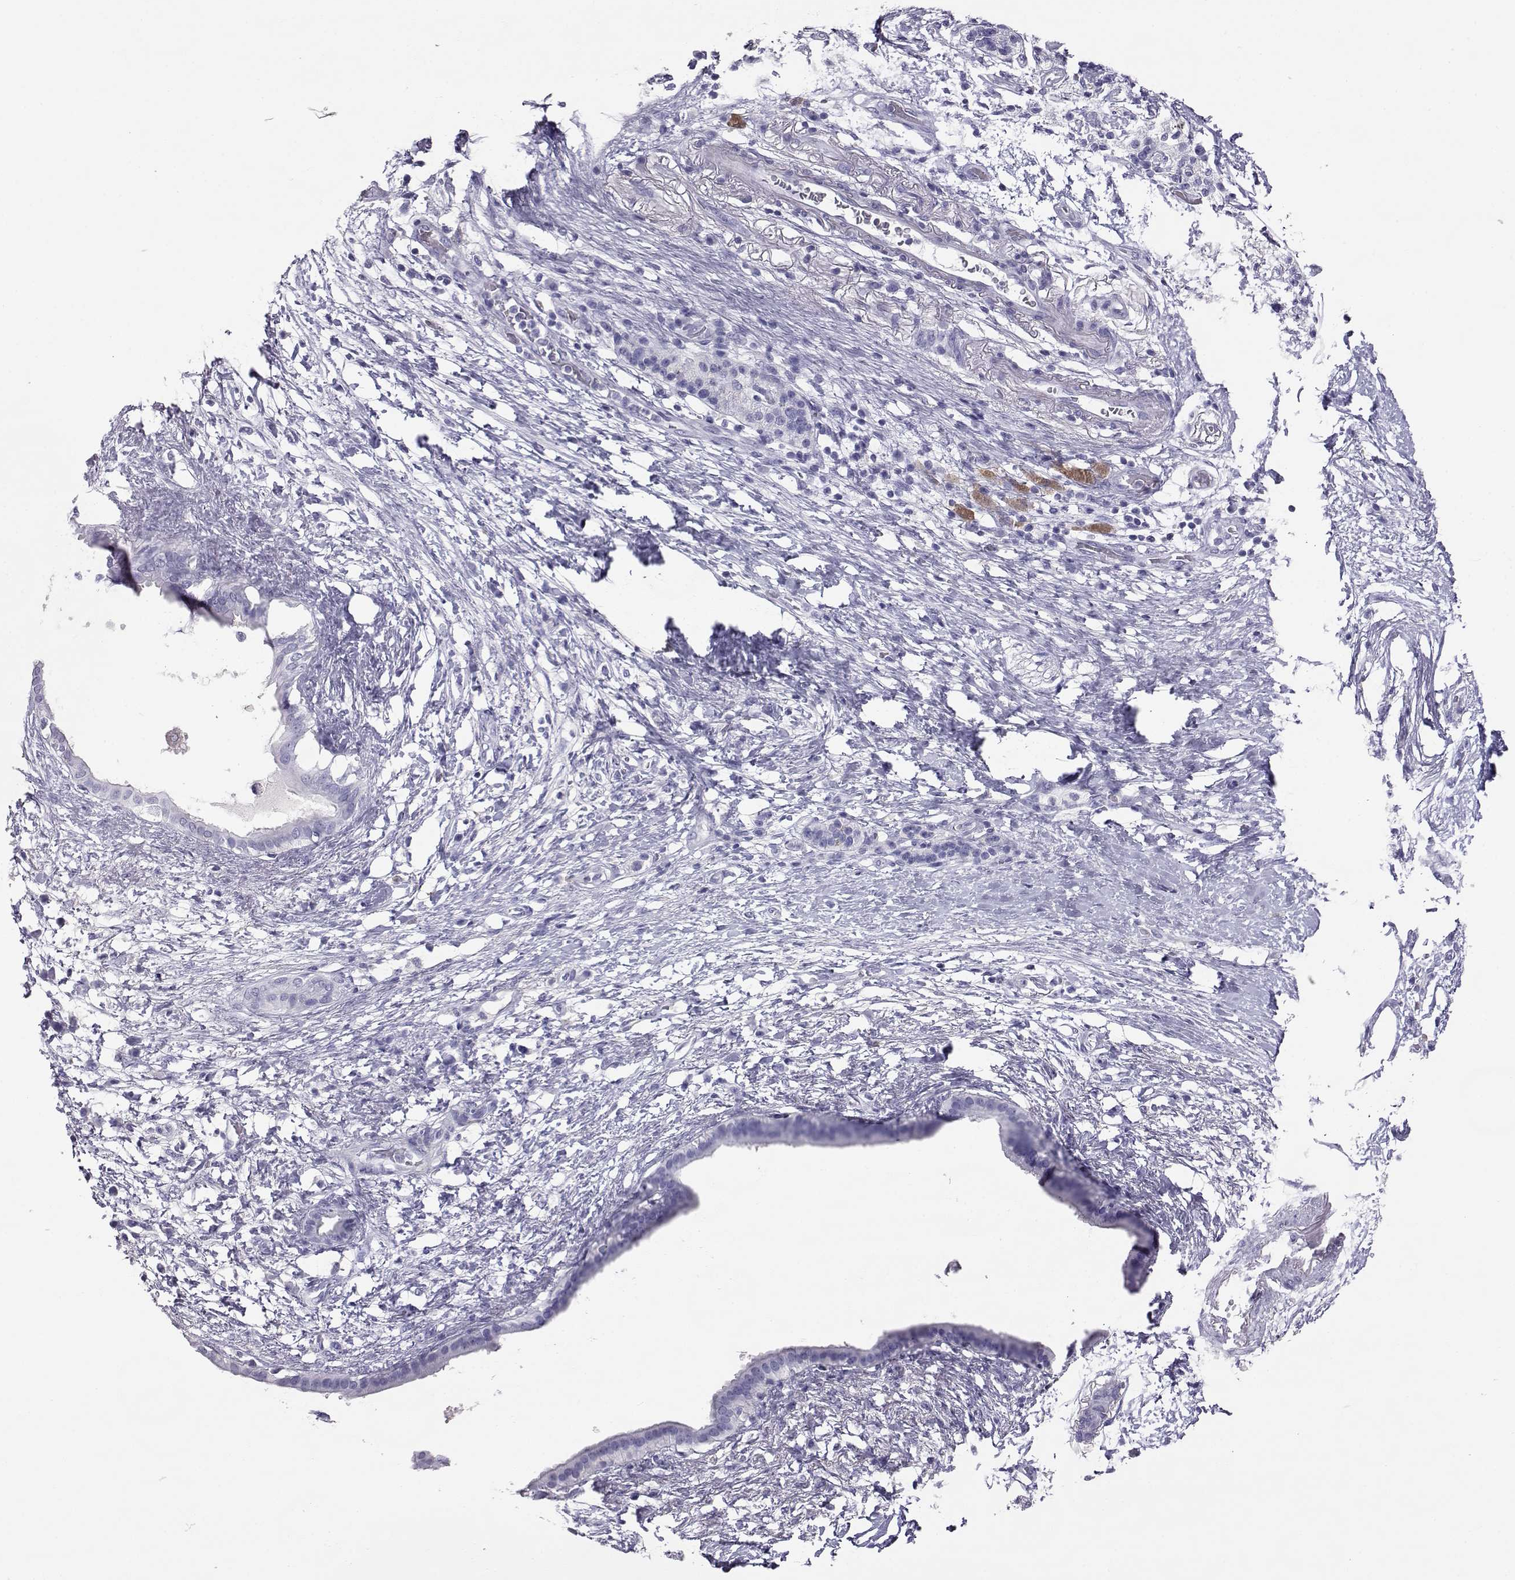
{"staining": {"intensity": "negative", "quantity": "none", "location": "none"}, "tissue": "pancreatic cancer", "cell_type": "Tumor cells", "image_type": "cancer", "snomed": [{"axis": "morphology", "description": "Adenocarcinoma, NOS"}, {"axis": "topography", "description": "Pancreas"}], "caption": "Immunohistochemistry (IHC) of adenocarcinoma (pancreatic) shows no staining in tumor cells.", "gene": "AKR1B1", "patient": {"sex": "female", "age": 72}}